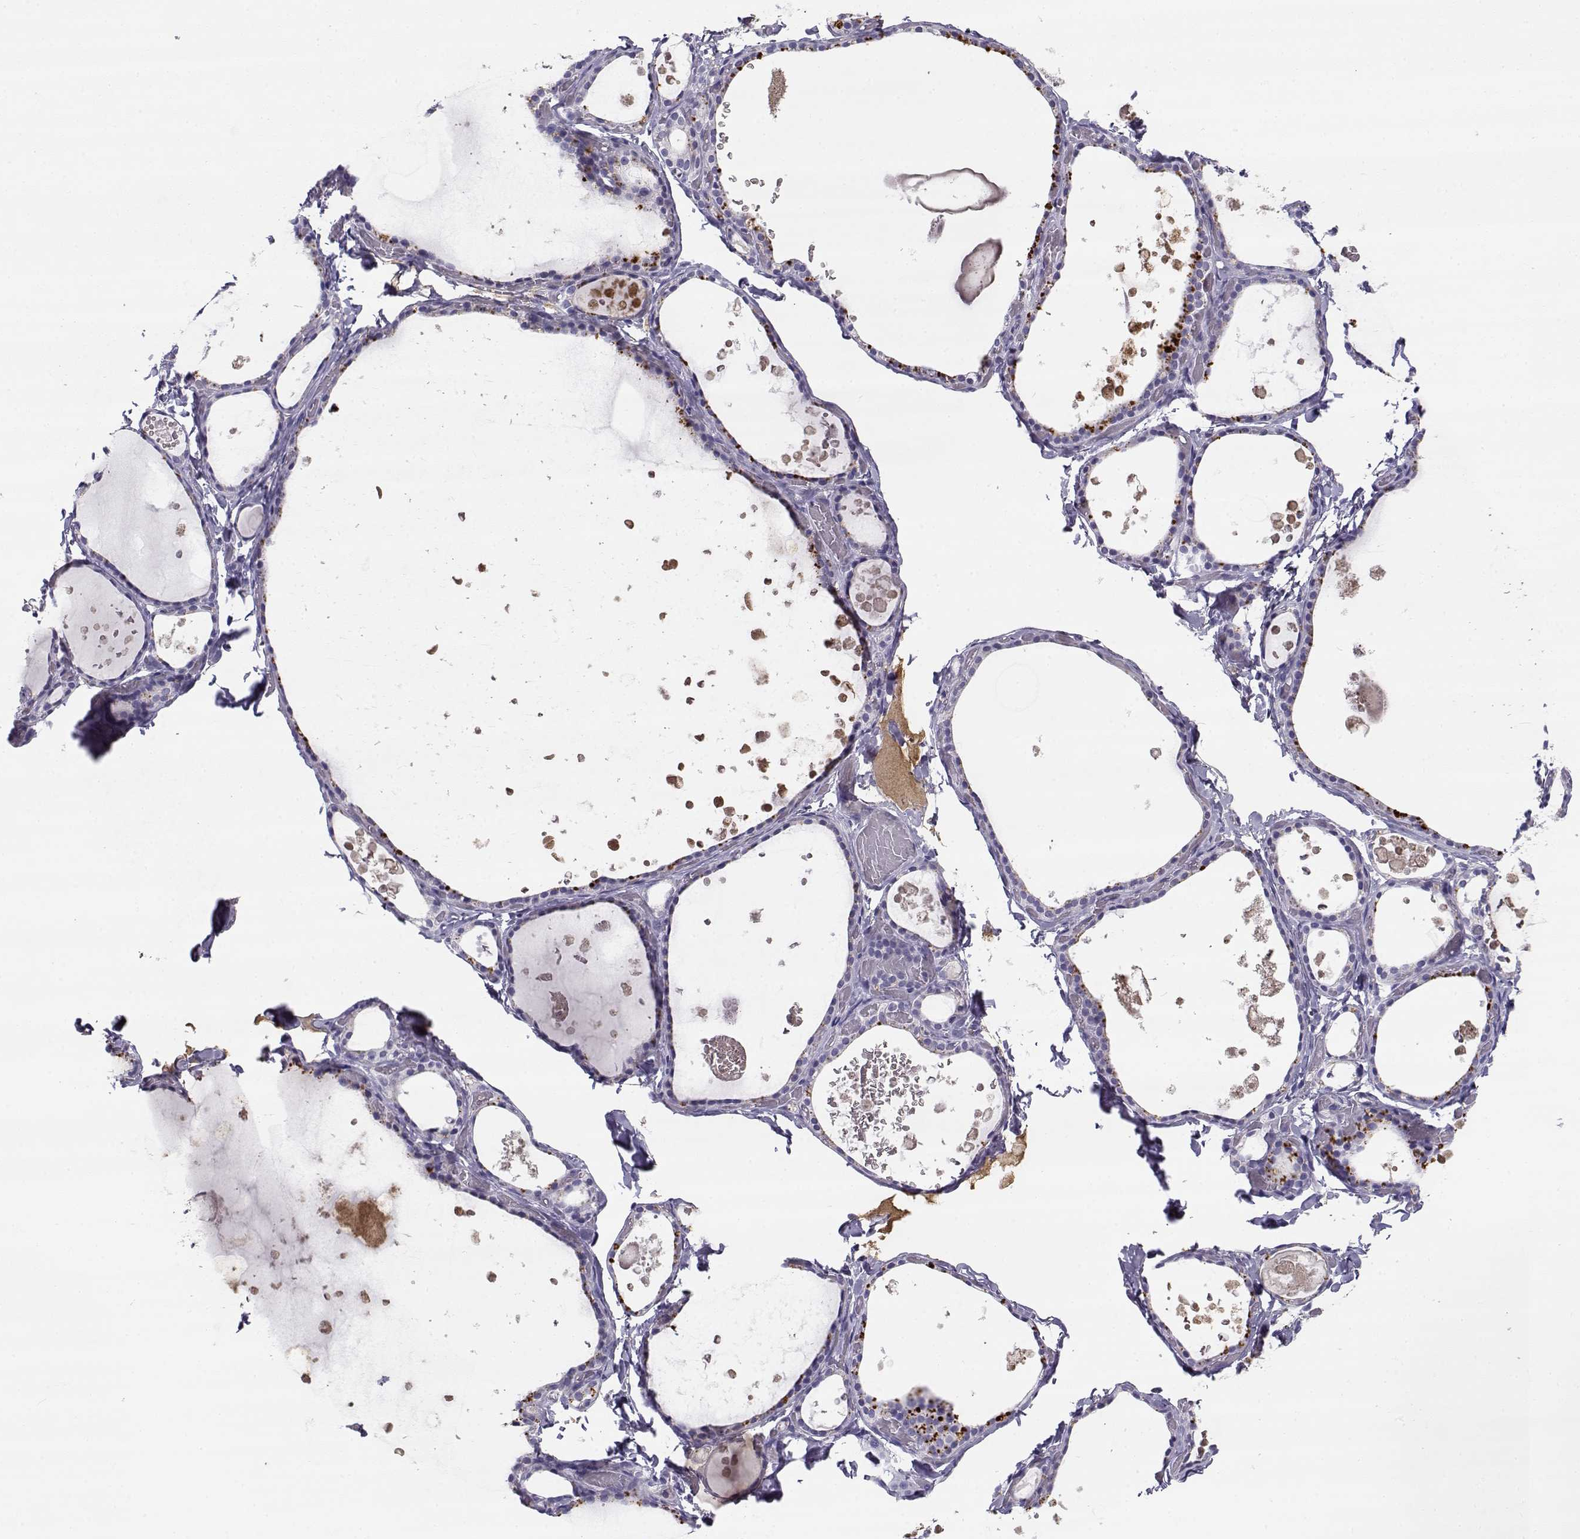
{"staining": {"intensity": "negative", "quantity": "none", "location": "none"}, "tissue": "thyroid gland", "cell_type": "Glandular cells", "image_type": "normal", "snomed": [{"axis": "morphology", "description": "Normal tissue, NOS"}, {"axis": "topography", "description": "Thyroid gland"}], "caption": "Thyroid gland stained for a protein using immunohistochemistry exhibits no positivity glandular cells.", "gene": "SLCO6A1", "patient": {"sex": "female", "age": 56}}